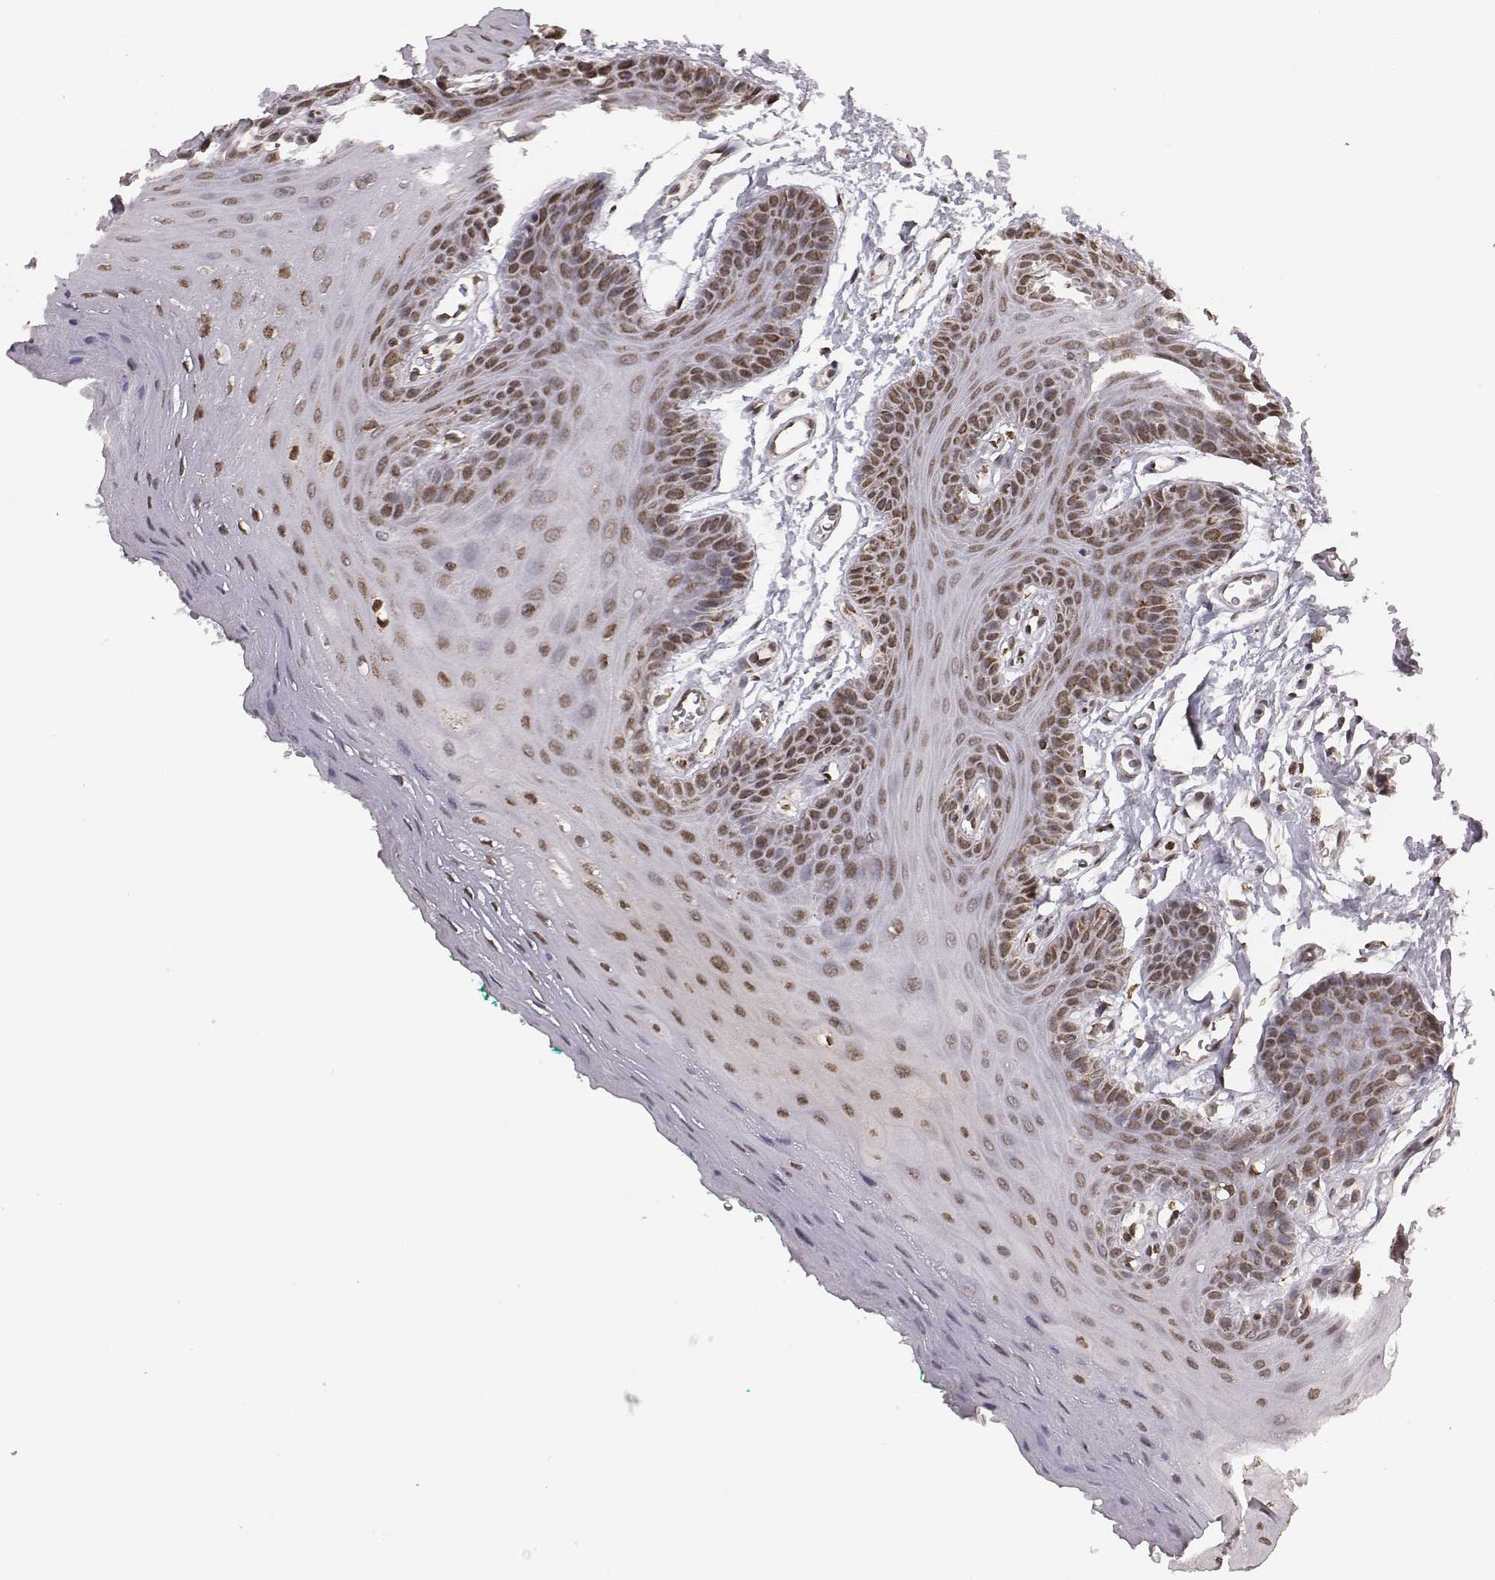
{"staining": {"intensity": "moderate", "quantity": ">75%", "location": "nuclear"}, "tissue": "oral mucosa", "cell_type": "Squamous epithelial cells", "image_type": "normal", "snomed": [{"axis": "morphology", "description": "Normal tissue, NOS"}, {"axis": "morphology", "description": "Squamous cell carcinoma, NOS"}, {"axis": "topography", "description": "Oral tissue"}, {"axis": "topography", "description": "Head-Neck"}], "caption": "Moderate nuclear protein staining is present in about >75% of squamous epithelial cells in oral mucosa.", "gene": "ACOT2", "patient": {"sex": "female", "age": 50}}